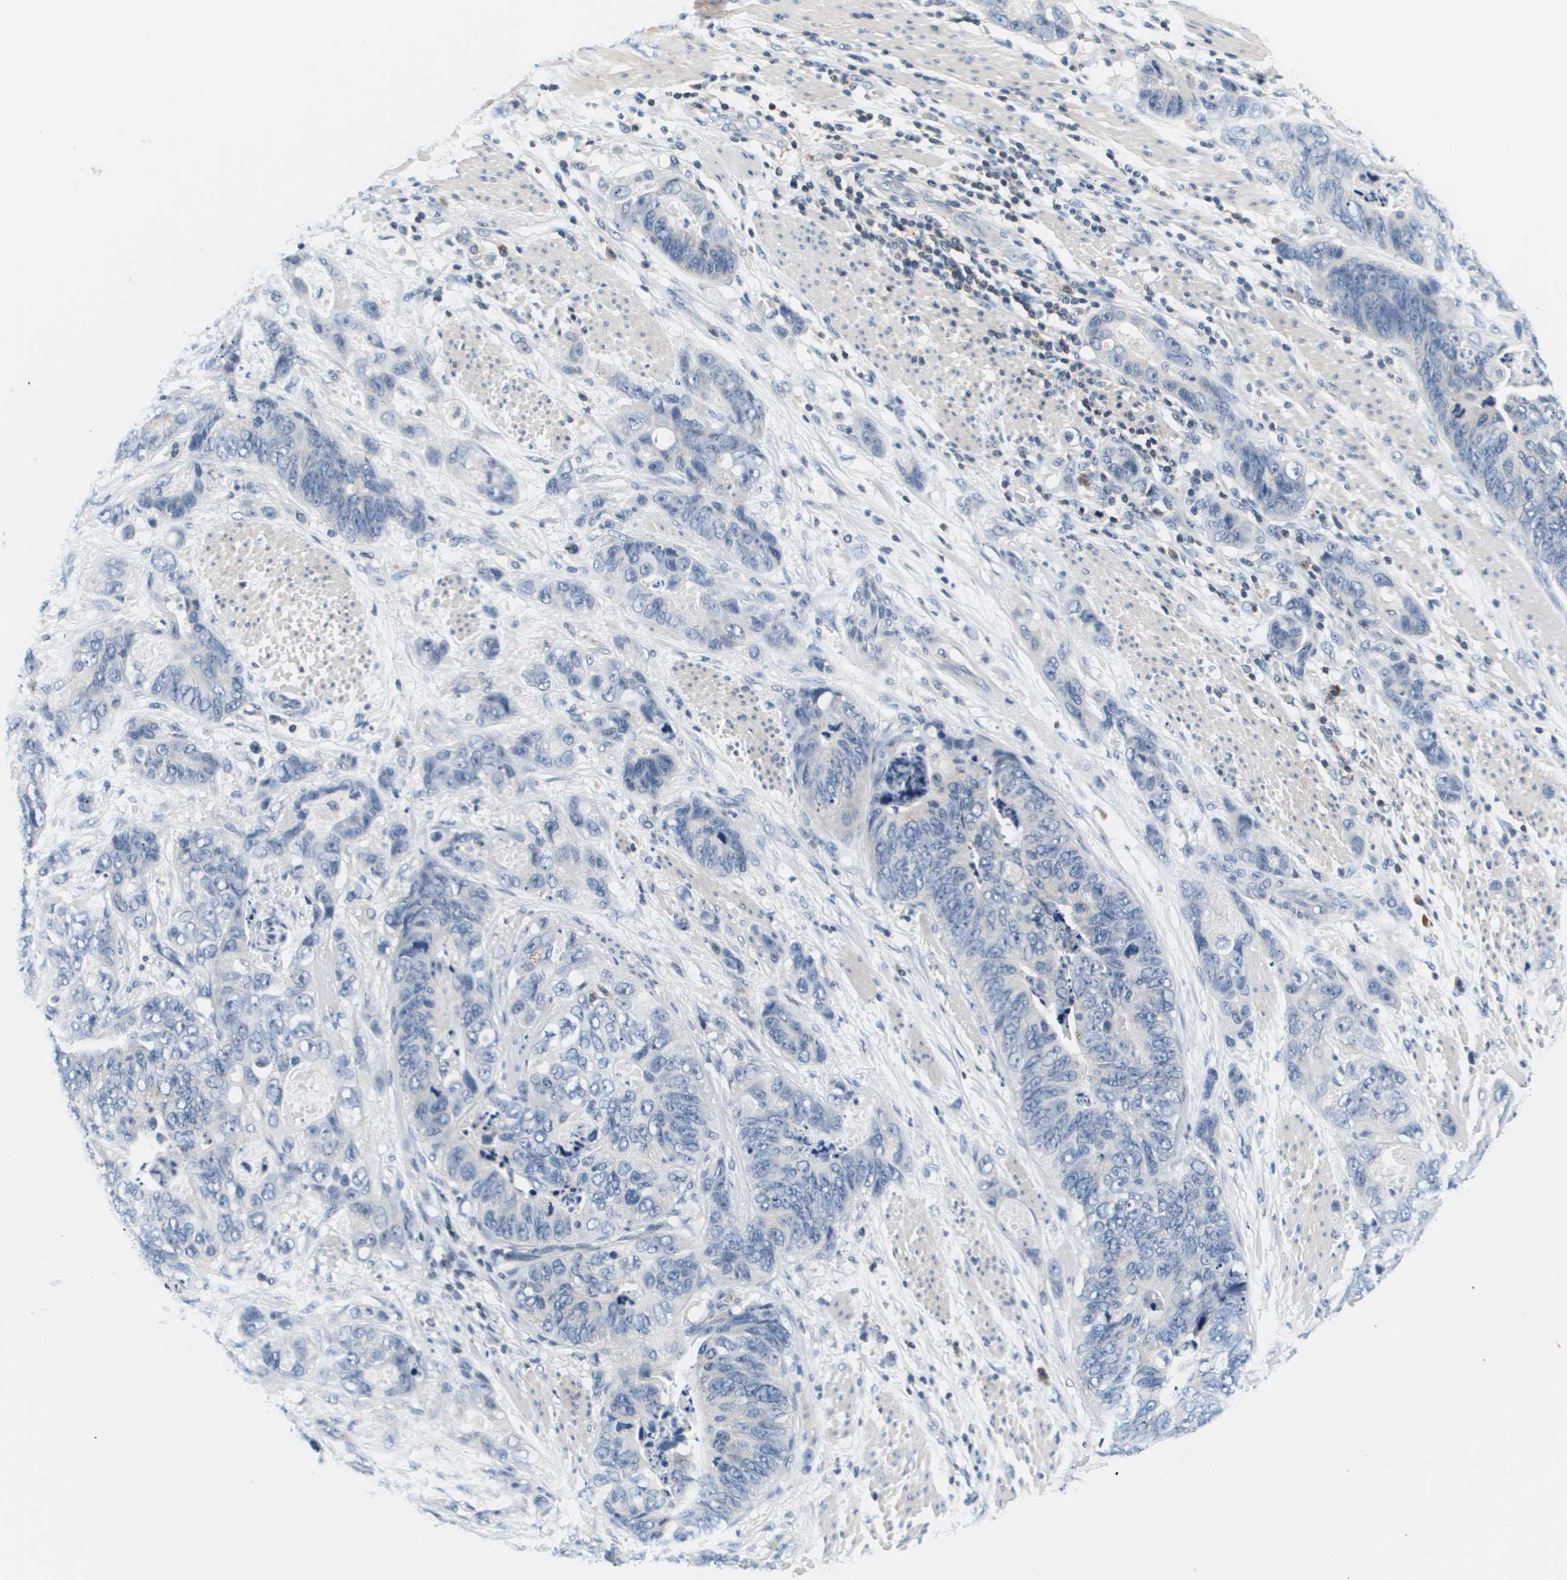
{"staining": {"intensity": "negative", "quantity": "none", "location": "none"}, "tissue": "stomach cancer", "cell_type": "Tumor cells", "image_type": "cancer", "snomed": [{"axis": "morphology", "description": "Adenocarcinoma, NOS"}, {"axis": "topography", "description": "Stomach"}], "caption": "Photomicrograph shows no significant protein positivity in tumor cells of stomach cancer. The staining is performed using DAB (3,3'-diaminobenzidine) brown chromogen with nuclei counter-stained in using hematoxylin.", "gene": "KCNQ5", "patient": {"sex": "female", "age": 89}}